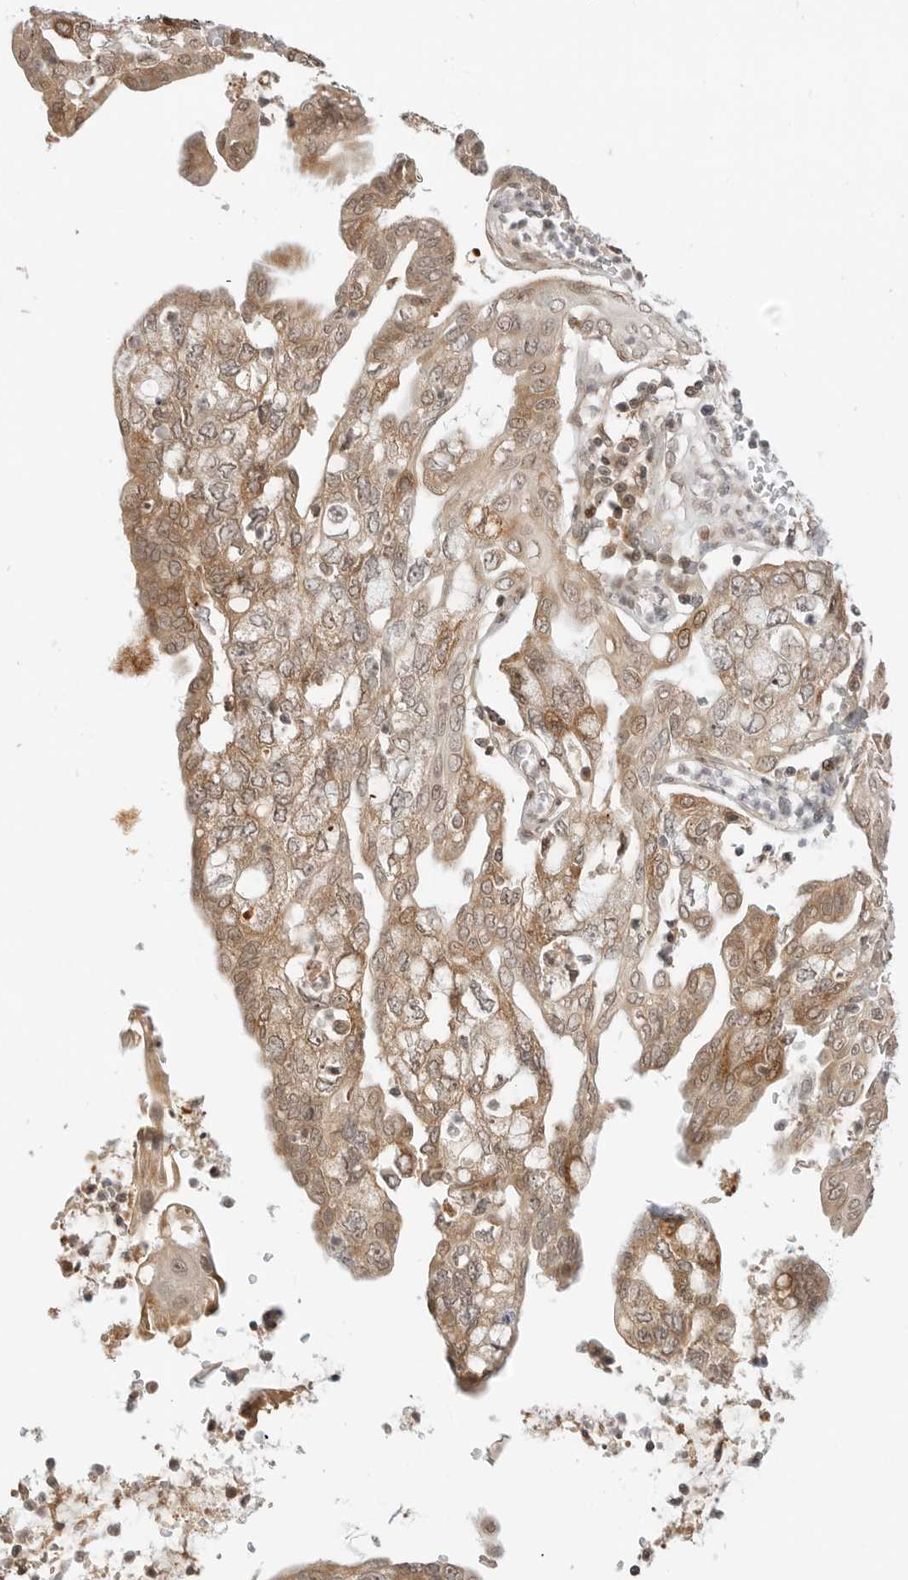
{"staining": {"intensity": "weak", "quantity": ">75%", "location": "cytoplasmic/membranous,nuclear"}, "tissue": "pancreatic cancer", "cell_type": "Tumor cells", "image_type": "cancer", "snomed": [{"axis": "morphology", "description": "Adenocarcinoma, NOS"}, {"axis": "topography", "description": "Pancreas"}], "caption": "Immunohistochemistry (DAB (3,3'-diaminobenzidine)) staining of human adenocarcinoma (pancreatic) shows weak cytoplasmic/membranous and nuclear protein staining in approximately >75% of tumor cells.", "gene": "GEM", "patient": {"sex": "female", "age": 73}}